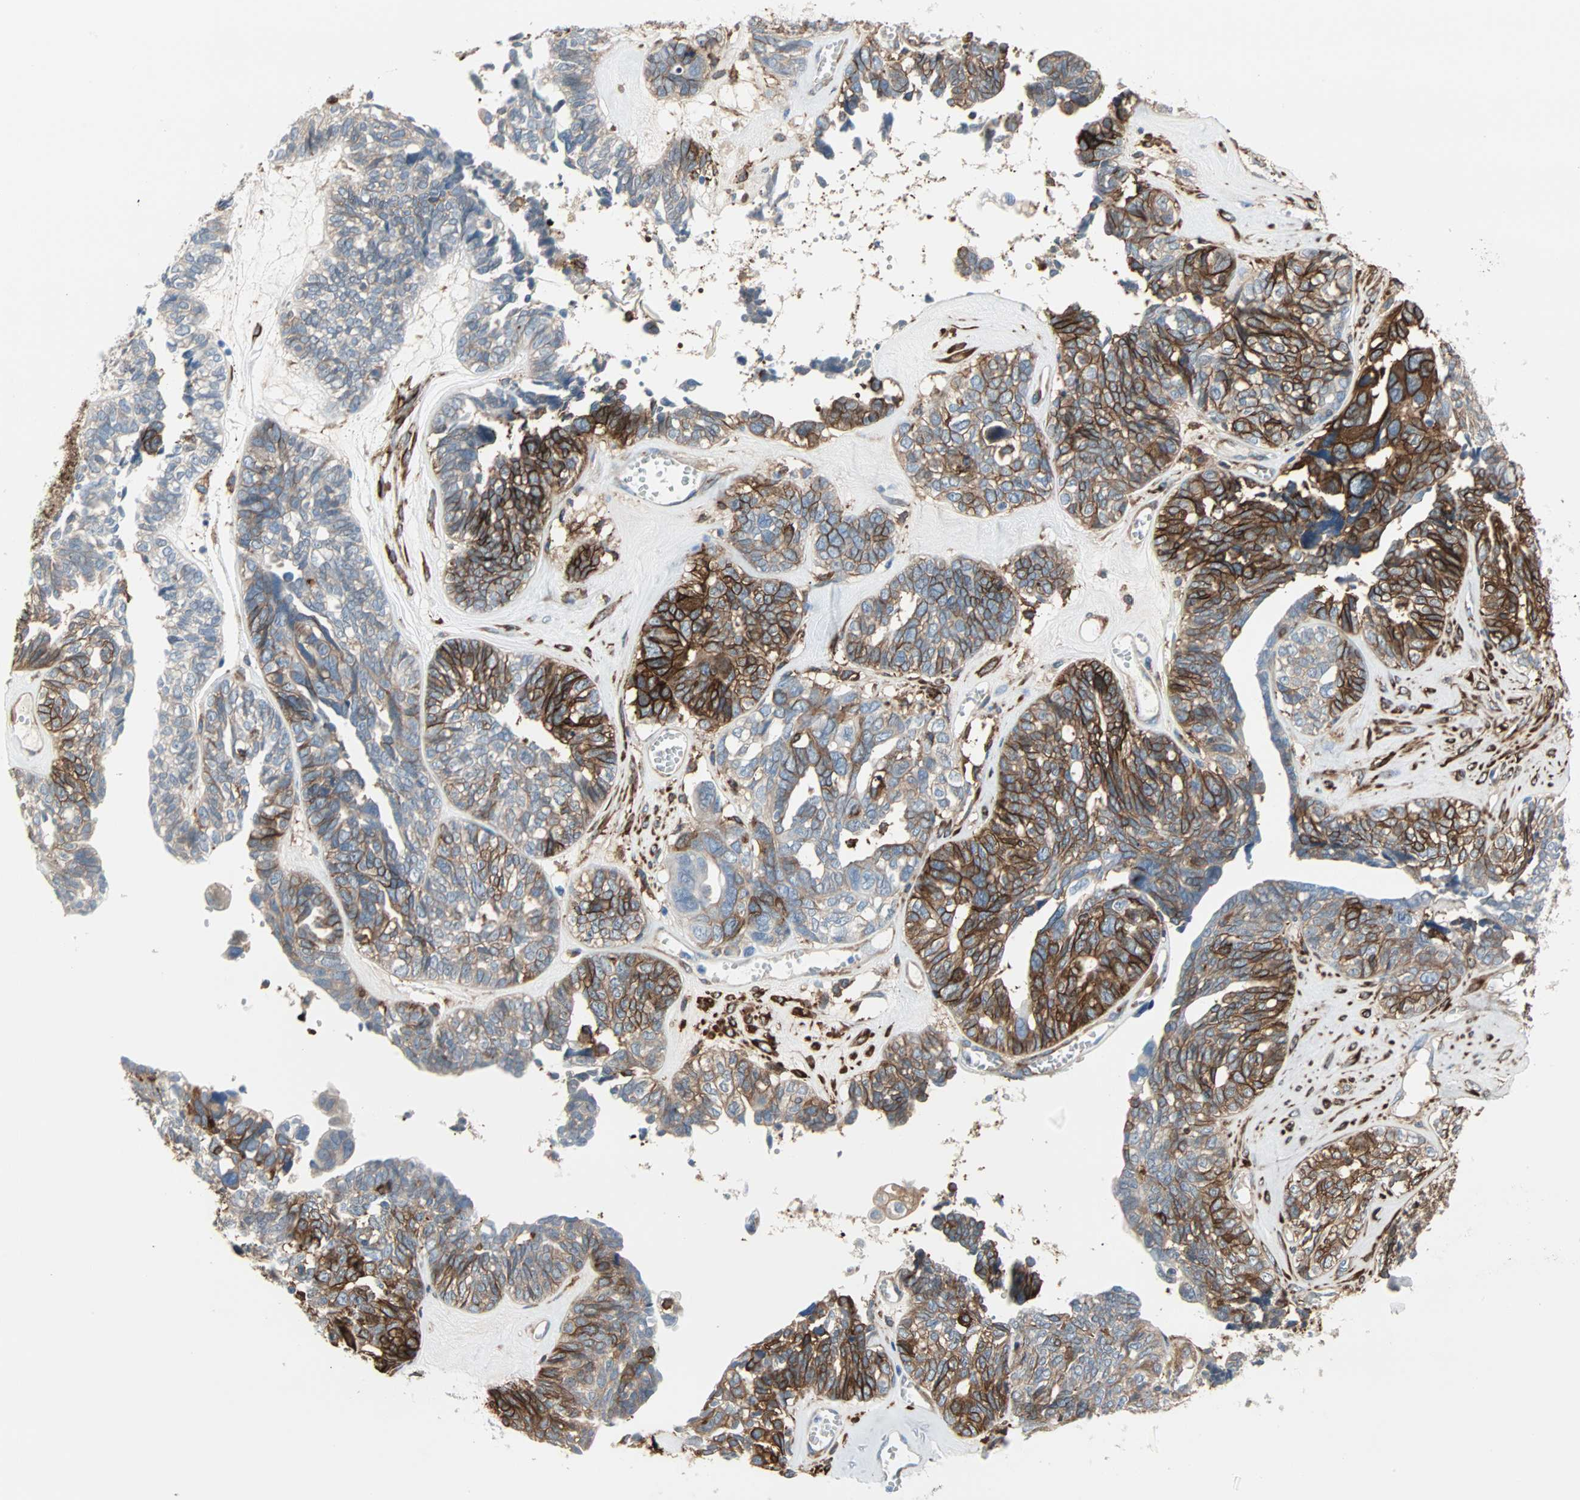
{"staining": {"intensity": "strong", "quantity": "25%-75%", "location": "cytoplasmic/membranous"}, "tissue": "ovarian cancer", "cell_type": "Tumor cells", "image_type": "cancer", "snomed": [{"axis": "morphology", "description": "Cystadenocarcinoma, serous, NOS"}, {"axis": "topography", "description": "Ovary"}], "caption": "Immunohistochemistry (IHC) (DAB (3,3'-diaminobenzidine)) staining of serous cystadenocarcinoma (ovarian) reveals strong cytoplasmic/membranous protein staining in approximately 25%-75% of tumor cells.", "gene": "EPB41L2", "patient": {"sex": "female", "age": 79}}